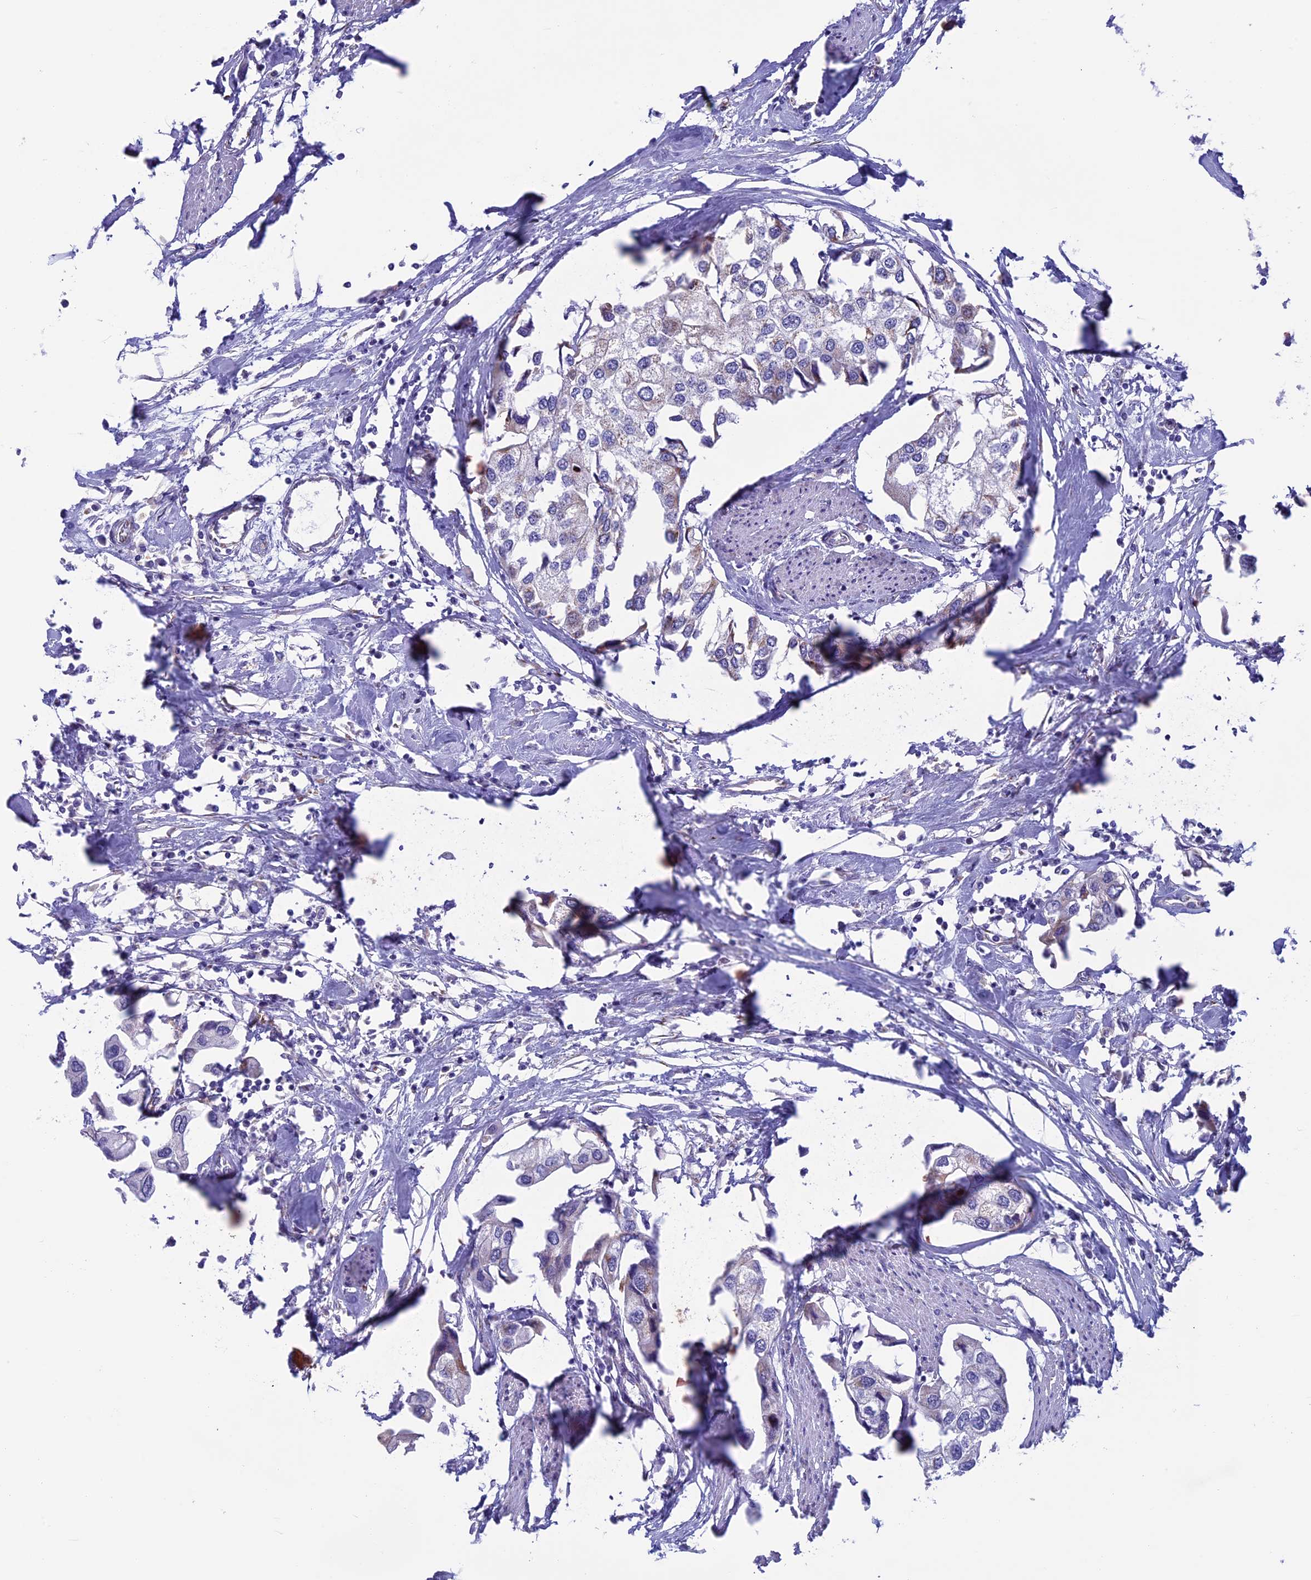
{"staining": {"intensity": "negative", "quantity": "none", "location": "none"}, "tissue": "urothelial cancer", "cell_type": "Tumor cells", "image_type": "cancer", "snomed": [{"axis": "morphology", "description": "Urothelial carcinoma, High grade"}, {"axis": "topography", "description": "Urinary bladder"}], "caption": "Immunohistochemical staining of human urothelial cancer shows no significant staining in tumor cells.", "gene": "MFSD12", "patient": {"sex": "male", "age": 64}}